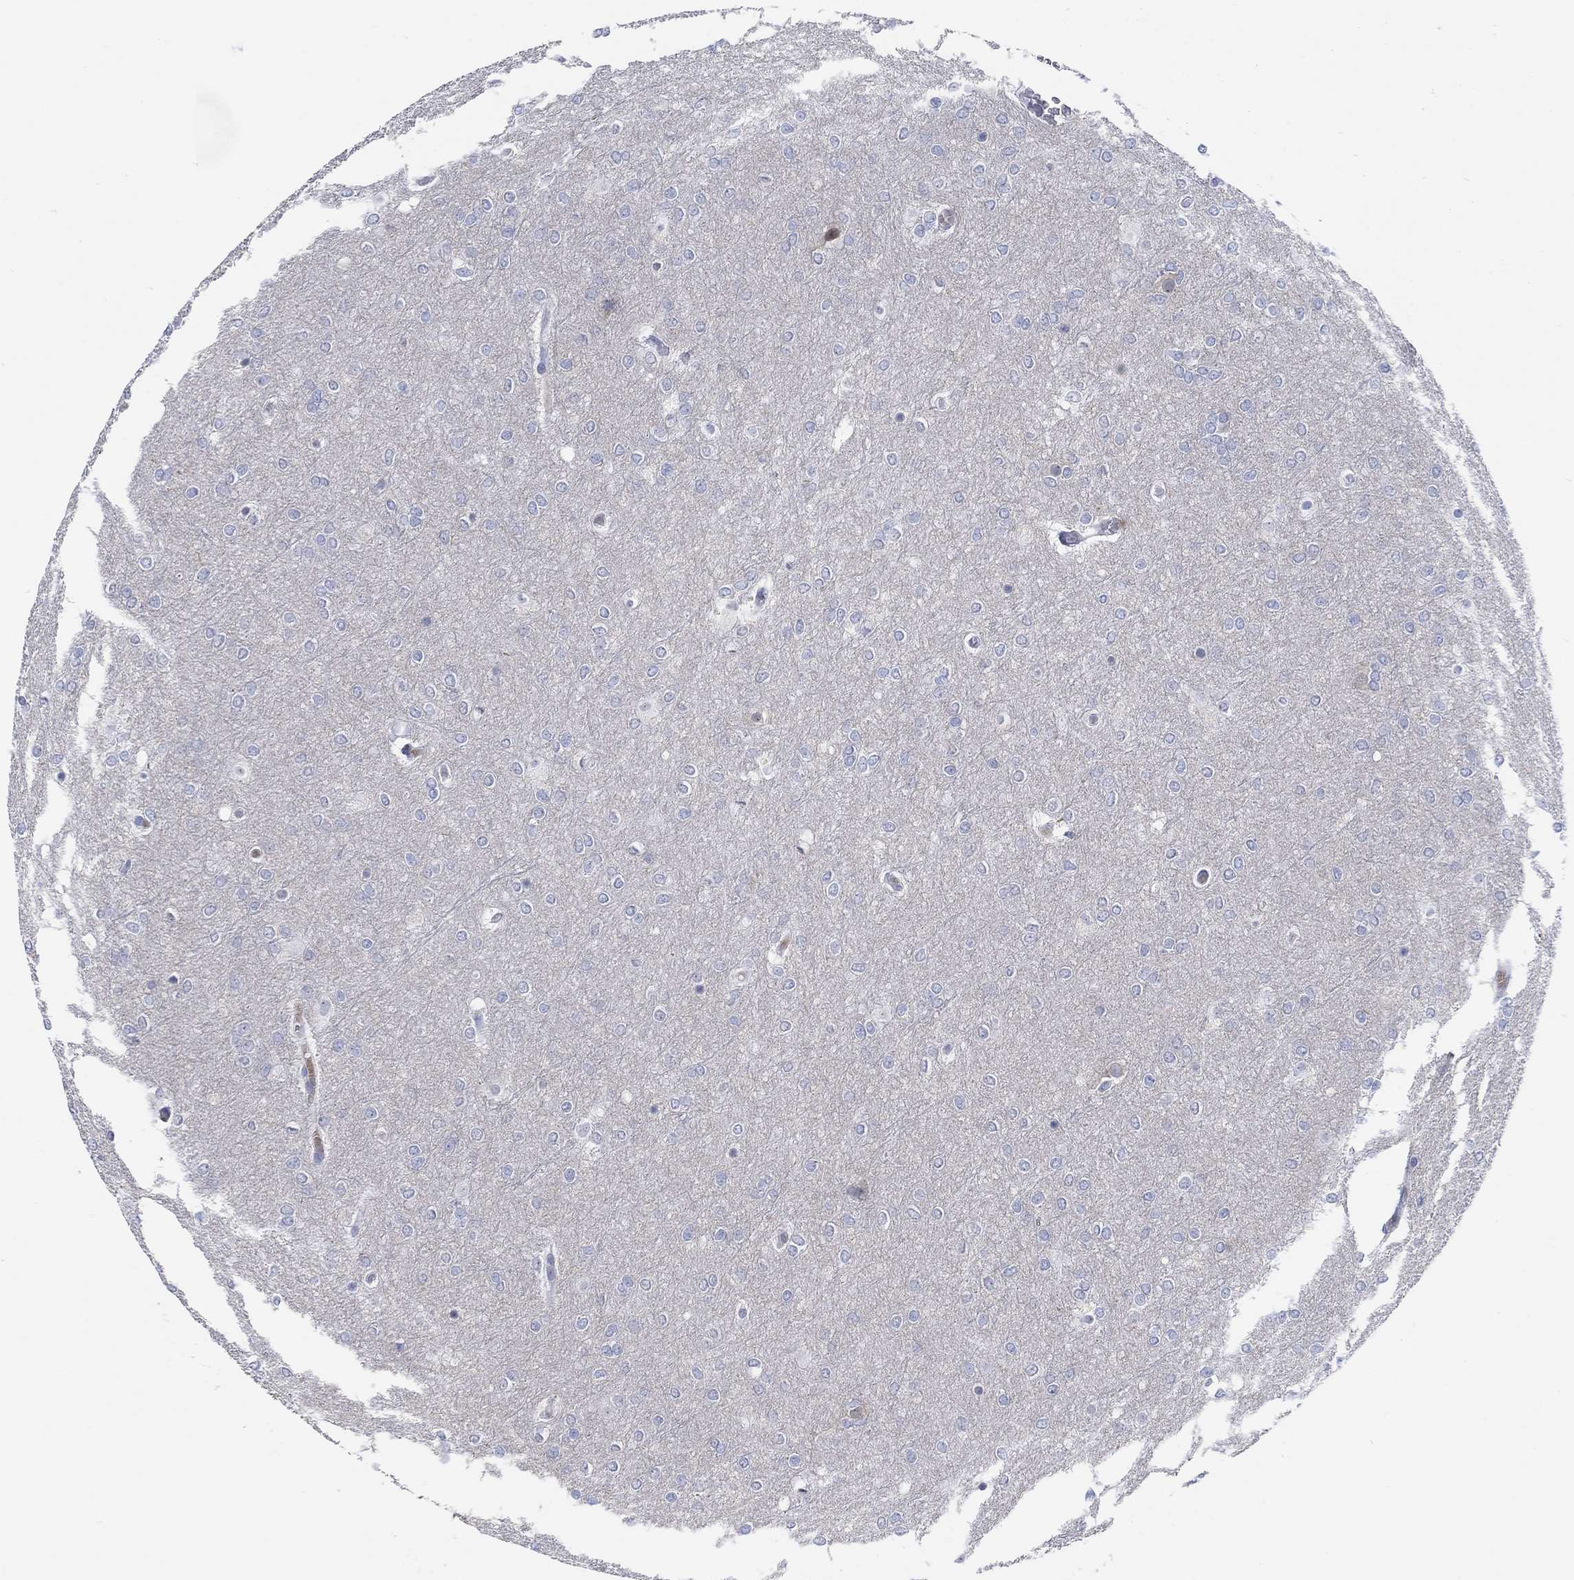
{"staining": {"intensity": "negative", "quantity": "none", "location": "none"}, "tissue": "glioma", "cell_type": "Tumor cells", "image_type": "cancer", "snomed": [{"axis": "morphology", "description": "Glioma, malignant, High grade"}, {"axis": "topography", "description": "Brain"}], "caption": "Immunohistochemistry (IHC) histopathology image of glioma stained for a protein (brown), which displays no staining in tumor cells.", "gene": "GRIA3", "patient": {"sex": "female", "age": 61}}